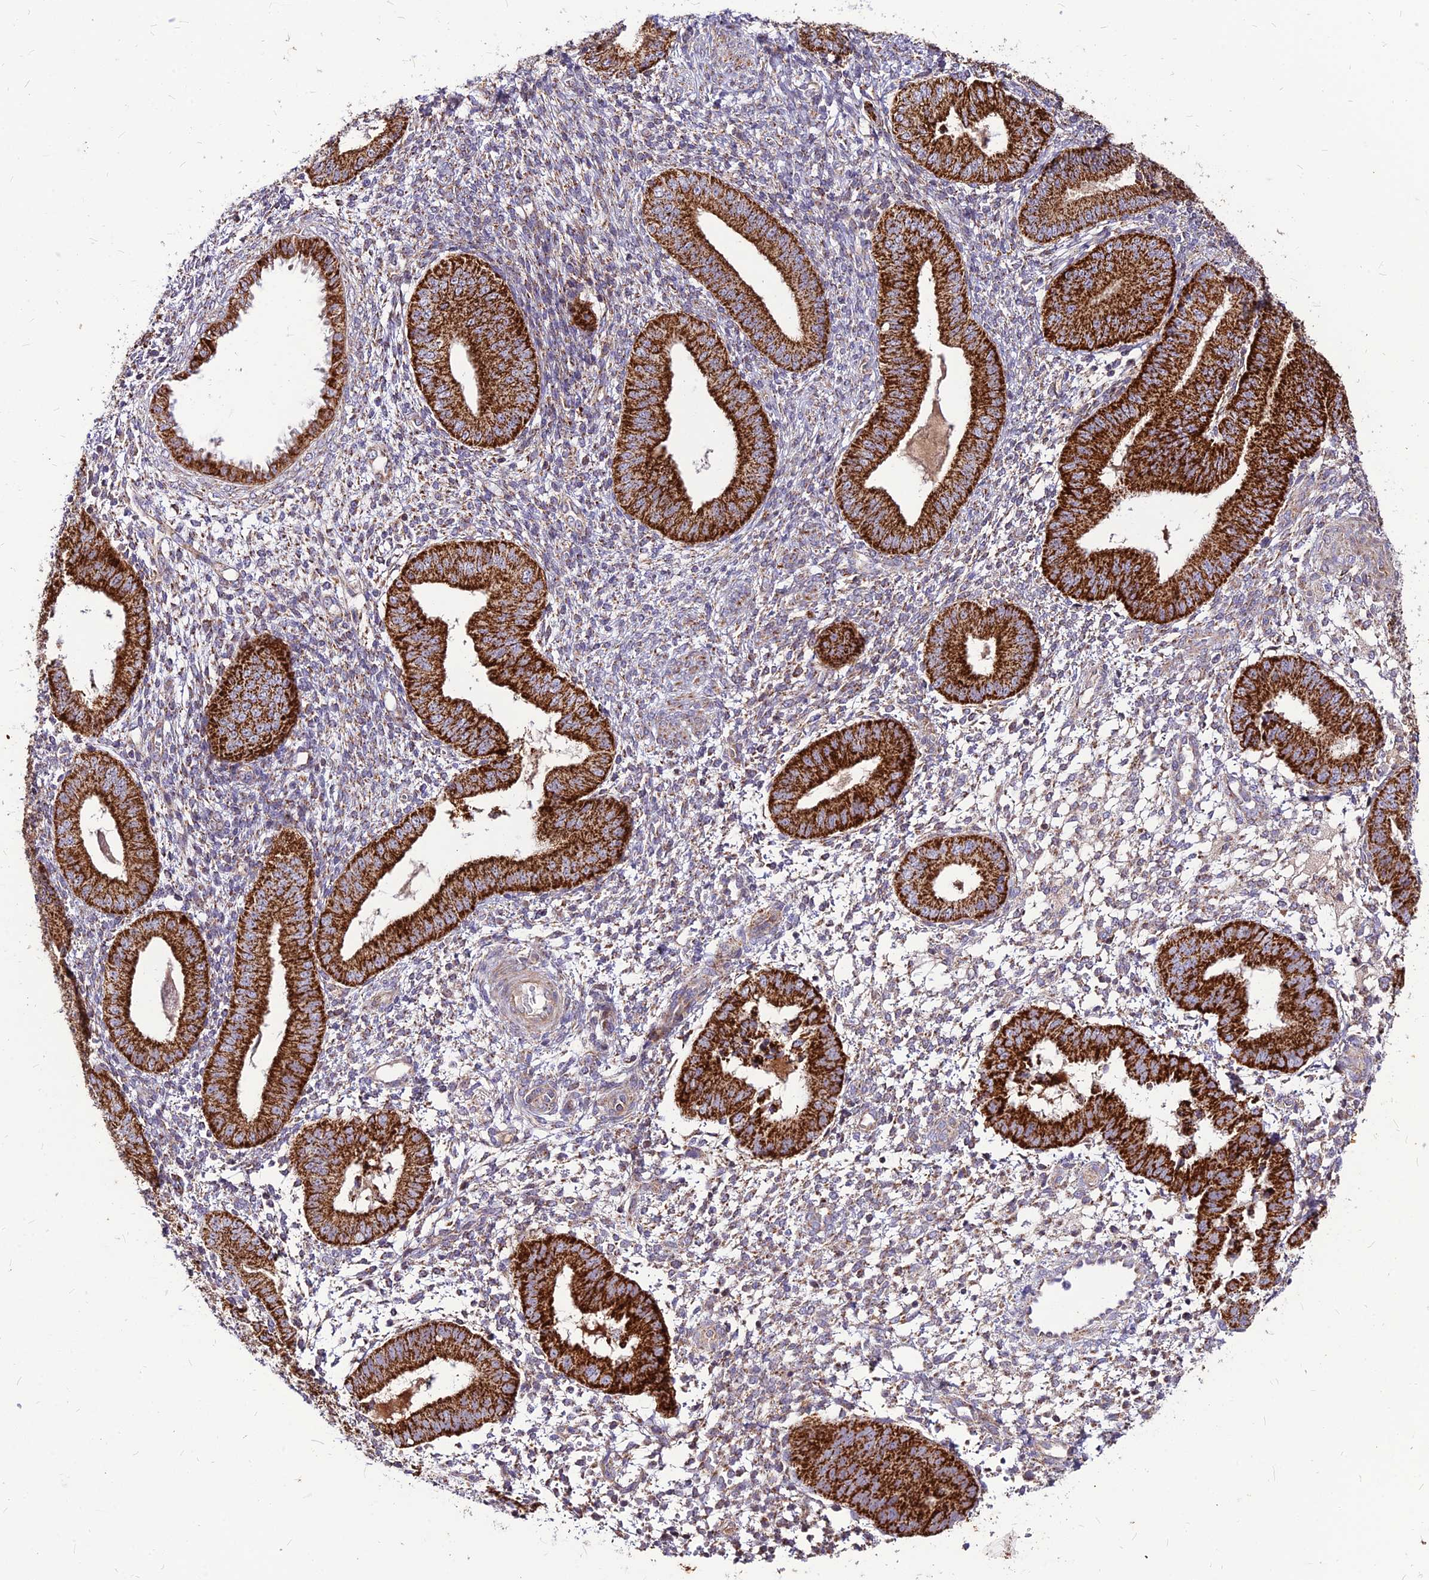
{"staining": {"intensity": "moderate", "quantity": "<25%", "location": "cytoplasmic/membranous"}, "tissue": "endometrium", "cell_type": "Cells in endometrial stroma", "image_type": "normal", "snomed": [{"axis": "morphology", "description": "Normal tissue, NOS"}, {"axis": "topography", "description": "Endometrium"}], "caption": "DAB (3,3'-diaminobenzidine) immunohistochemical staining of normal human endometrium exhibits moderate cytoplasmic/membranous protein staining in approximately <25% of cells in endometrial stroma.", "gene": "ECI1", "patient": {"sex": "female", "age": 49}}